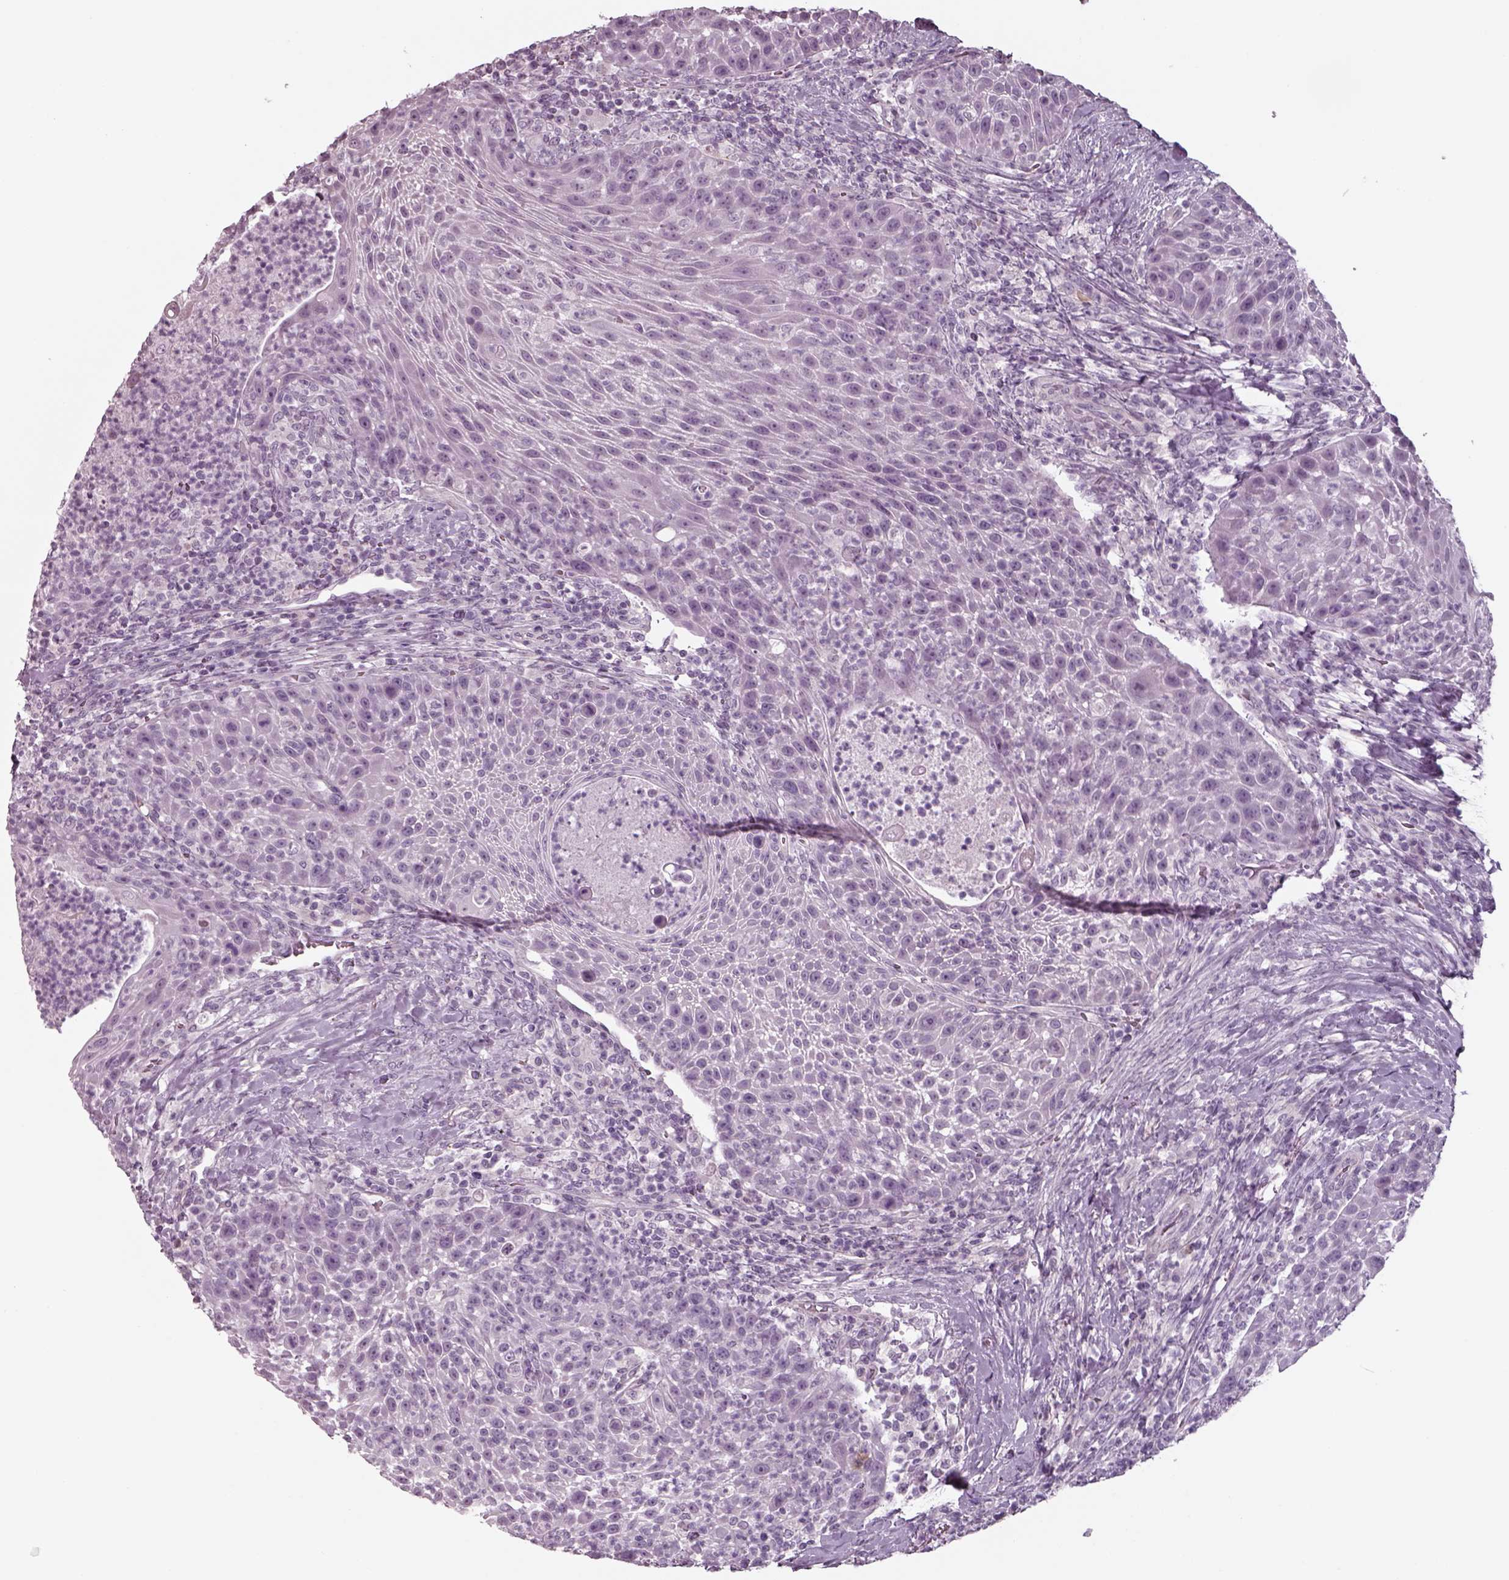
{"staining": {"intensity": "negative", "quantity": "none", "location": "none"}, "tissue": "head and neck cancer", "cell_type": "Tumor cells", "image_type": "cancer", "snomed": [{"axis": "morphology", "description": "Squamous cell carcinoma, NOS"}, {"axis": "topography", "description": "Head-Neck"}], "caption": "Immunohistochemistry (IHC) of head and neck cancer shows no staining in tumor cells.", "gene": "SEPTIN14", "patient": {"sex": "male", "age": 69}}